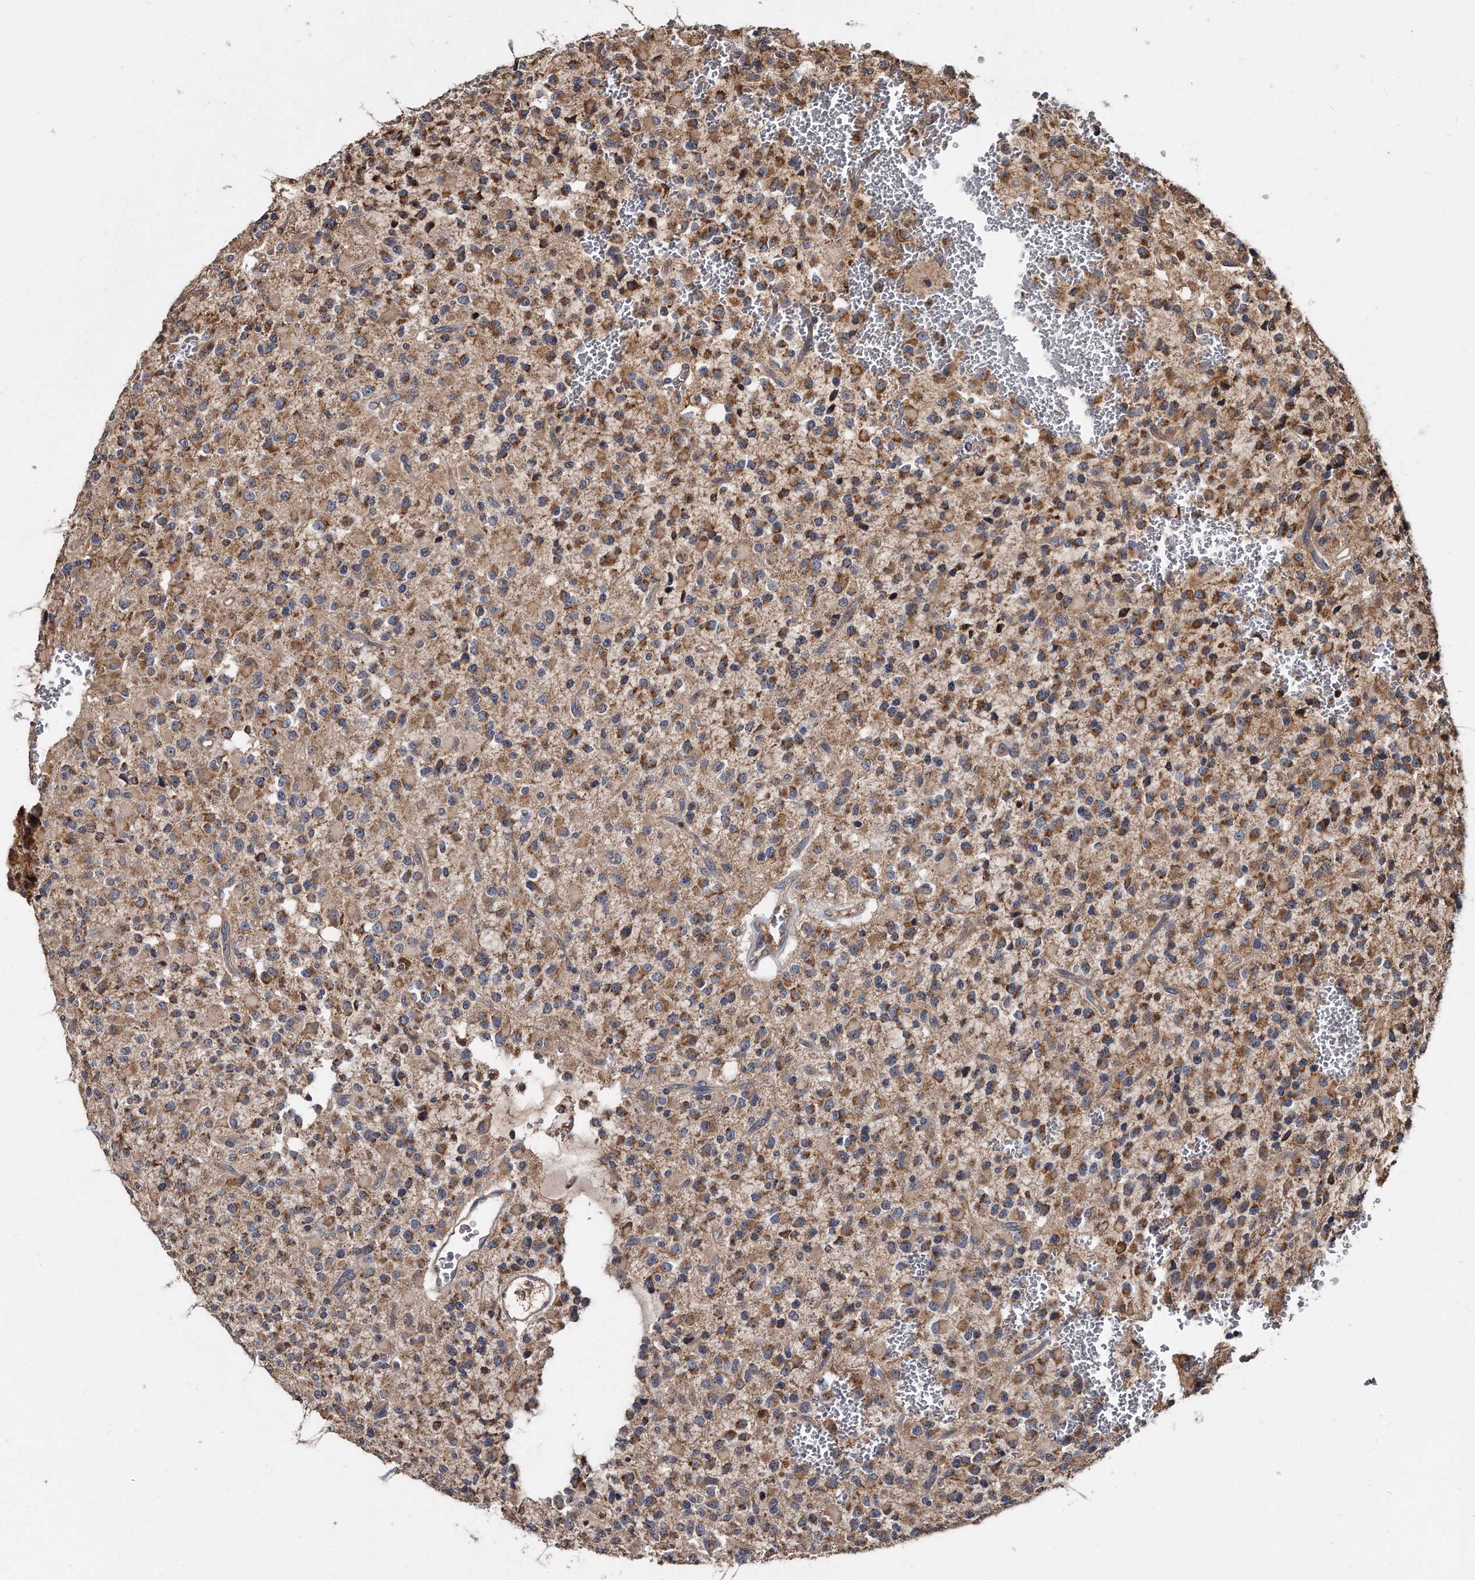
{"staining": {"intensity": "moderate", "quantity": ">75%", "location": "cytoplasmic/membranous"}, "tissue": "glioma", "cell_type": "Tumor cells", "image_type": "cancer", "snomed": [{"axis": "morphology", "description": "Glioma, malignant, High grade"}, {"axis": "topography", "description": "Brain"}], "caption": "Protein expression analysis of human glioma reveals moderate cytoplasmic/membranous staining in about >75% of tumor cells.", "gene": "FAM136A", "patient": {"sex": "male", "age": 34}}